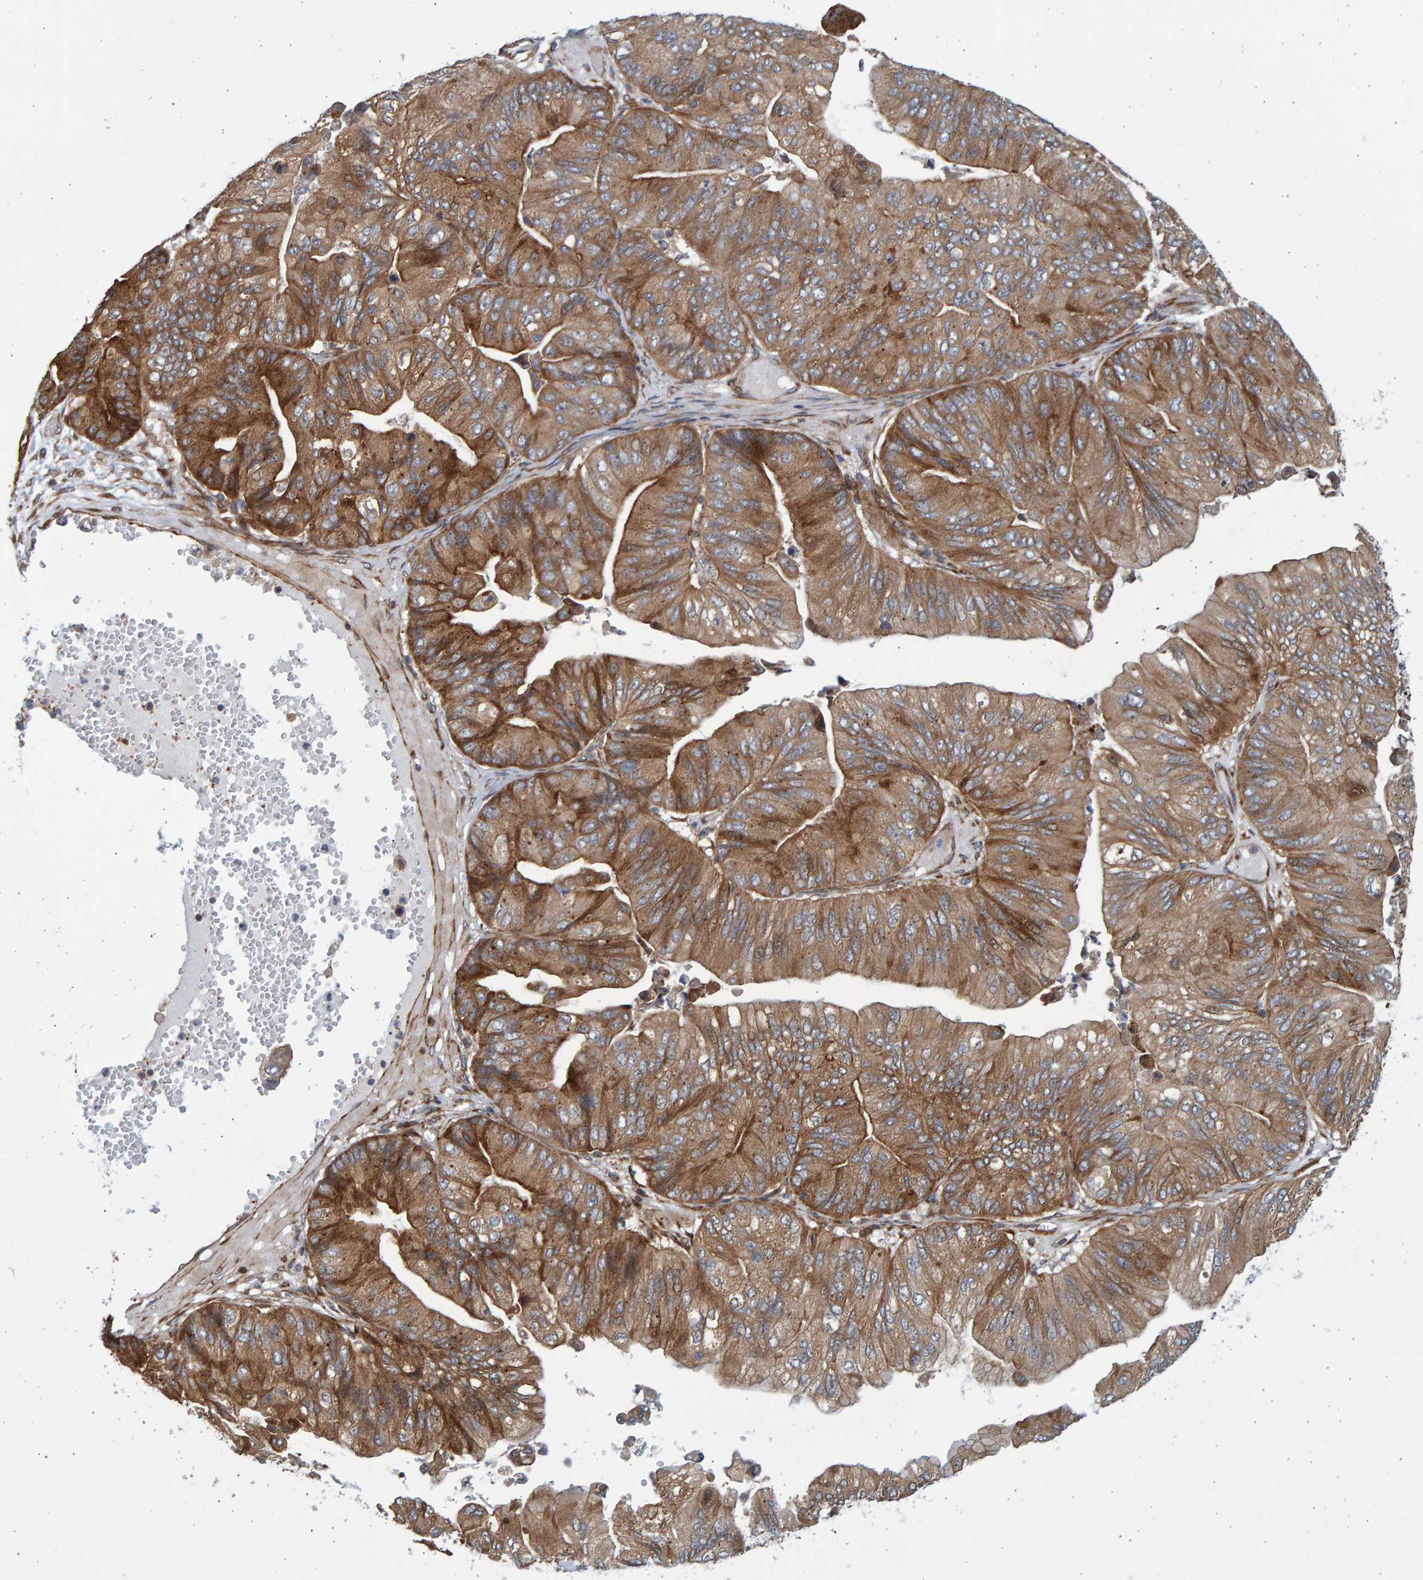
{"staining": {"intensity": "moderate", "quantity": ">75%", "location": "cytoplasmic/membranous"}, "tissue": "ovarian cancer", "cell_type": "Tumor cells", "image_type": "cancer", "snomed": [{"axis": "morphology", "description": "Cystadenocarcinoma, mucinous, NOS"}, {"axis": "topography", "description": "Ovary"}], "caption": "DAB (3,3'-diaminobenzidine) immunohistochemical staining of mucinous cystadenocarcinoma (ovarian) shows moderate cytoplasmic/membranous protein positivity in approximately >75% of tumor cells. (DAB (3,3'-diaminobenzidine) = brown stain, brightfield microscopy at high magnification).", "gene": "LRBA", "patient": {"sex": "female", "age": 61}}